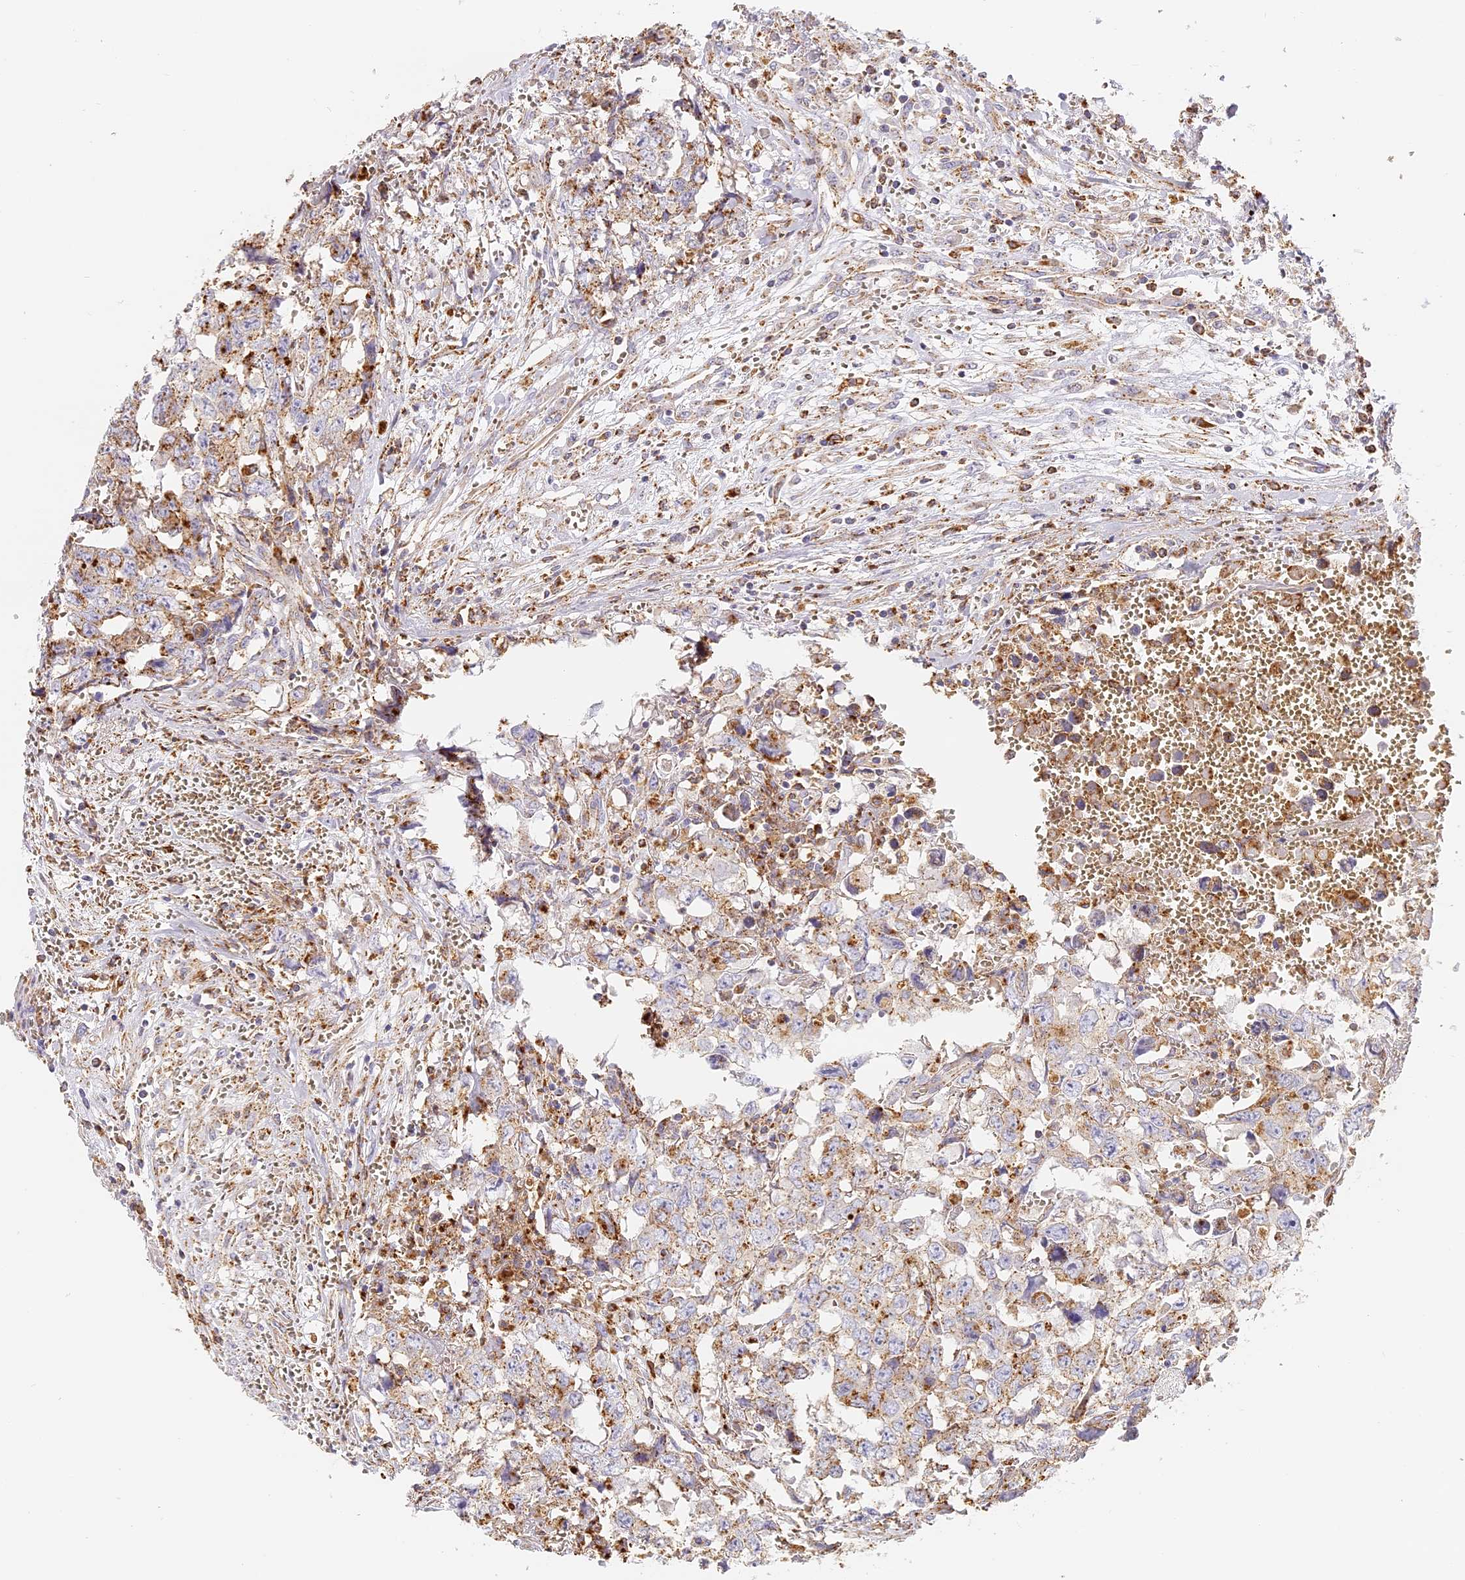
{"staining": {"intensity": "moderate", "quantity": "25%-75%", "location": "cytoplasmic/membranous"}, "tissue": "testis cancer", "cell_type": "Tumor cells", "image_type": "cancer", "snomed": [{"axis": "morphology", "description": "Carcinoma, Embryonal, NOS"}, {"axis": "topography", "description": "Testis"}], "caption": "The photomicrograph displays immunohistochemical staining of embryonal carcinoma (testis). There is moderate cytoplasmic/membranous staining is present in approximately 25%-75% of tumor cells.", "gene": "LAMP2", "patient": {"sex": "male", "age": 31}}